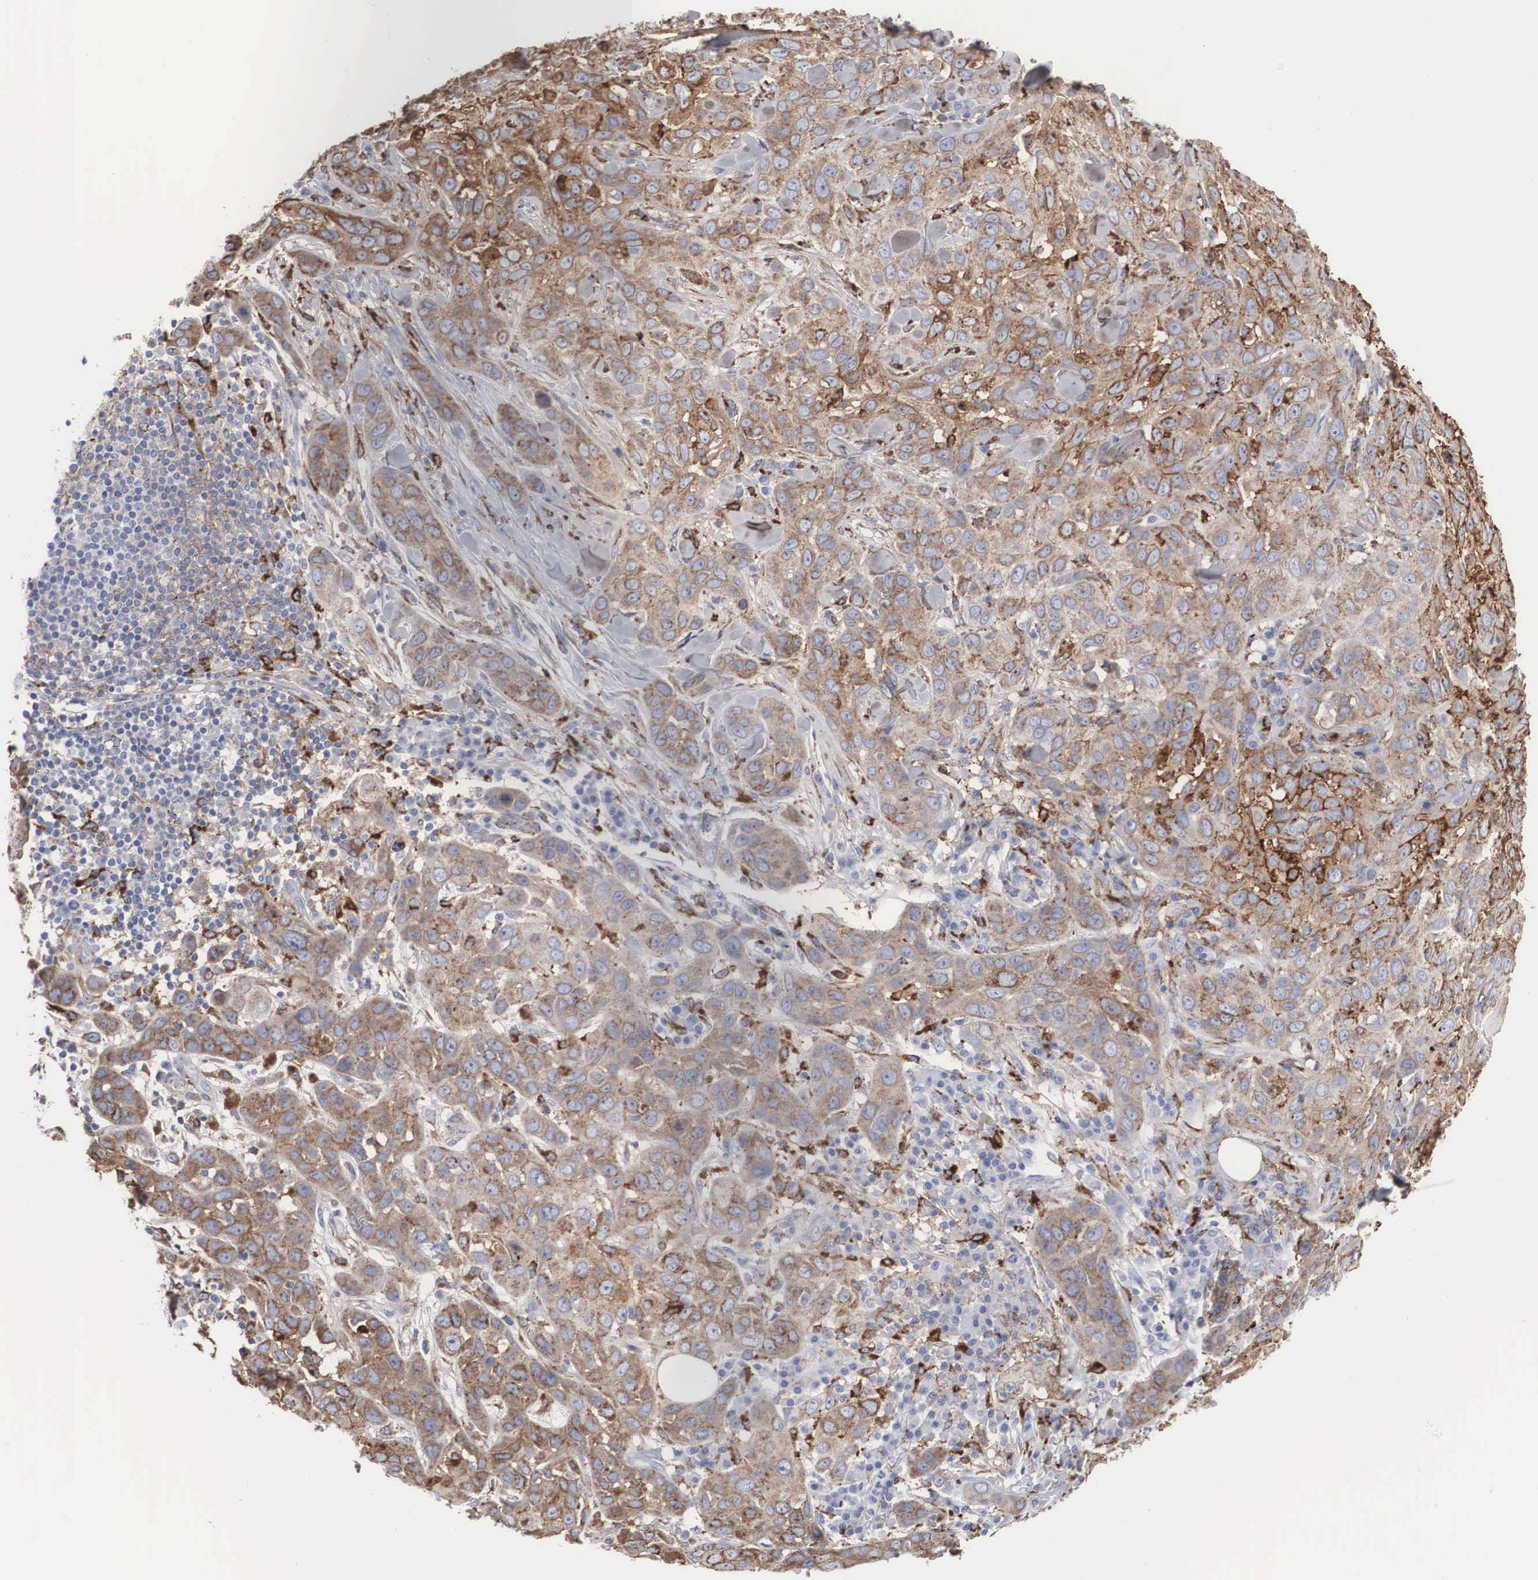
{"staining": {"intensity": "moderate", "quantity": ">75%", "location": "cytoplasmic/membranous"}, "tissue": "skin cancer", "cell_type": "Tumor cells", "image_type": "cancer", "snomed": [{"axis": "morphology", "description": "Squamous cell carcinoma, NOS"}, {"axis": "topography", "description": "Skin"}], "caption": "A medium amount of moderate cytoplasmic/membranous expression is present in about >75% of tumor cells in skin cancer tissue.", "gene": "LGALS3BP", "patient": {"sex": "male", "age": 84}}